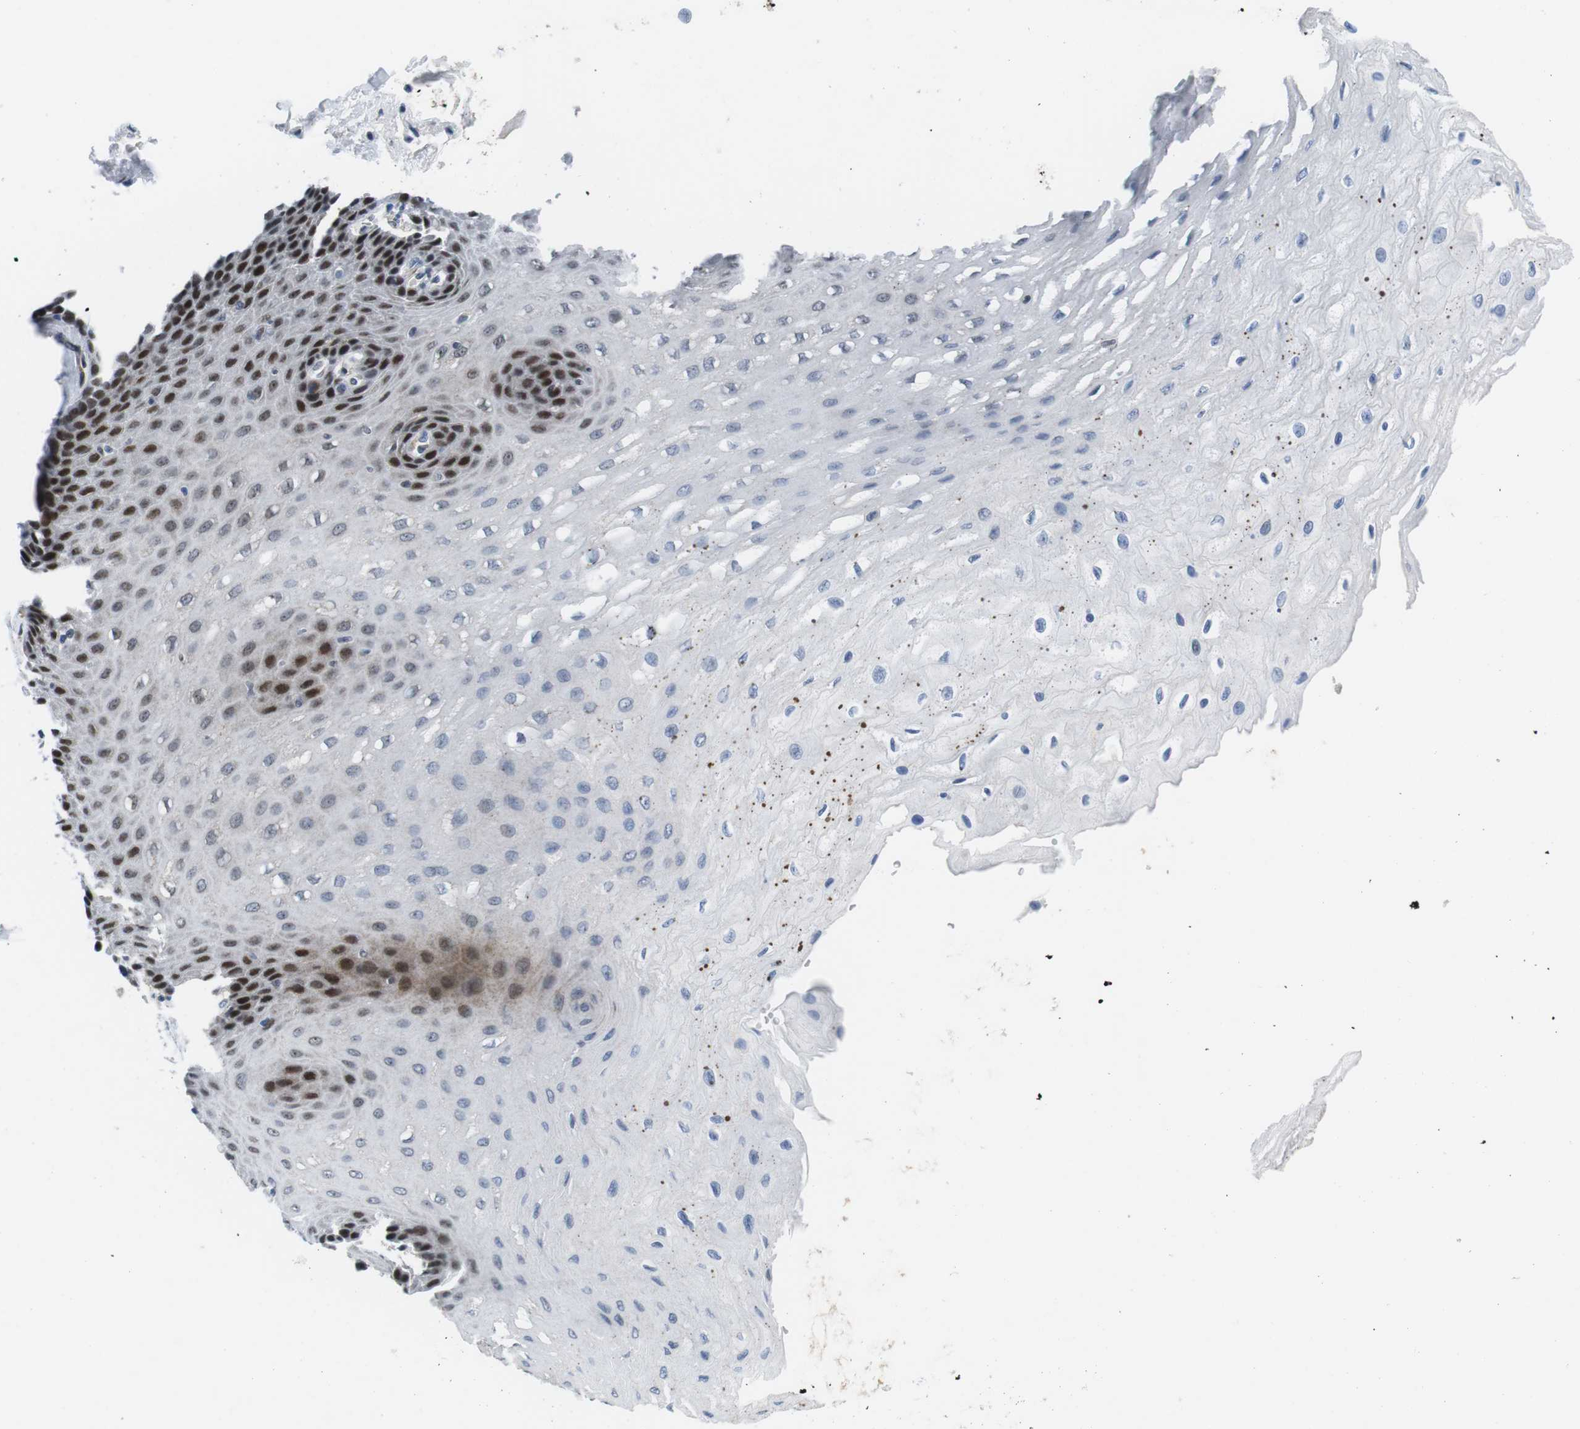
{"staining": {"intensity": "strong", "quantity": "25%-75%", "location": "nuclear"}, "tissue": "esophagus", "cell_type": "Squamous epithelial cells", "image_type": "normal", "snomed": [{"axis": "morphology", "description": "Normal tissue, NOS"}, {"axis": "topography", "description": "Esophagus"}], "caption": "Strong nuclear staining is appreciated in approximately 25%-75% of squamous epithelial cells in normal esophagus.", "gene": "MLH1", "patient": {"sex": "female", "age": 72}}